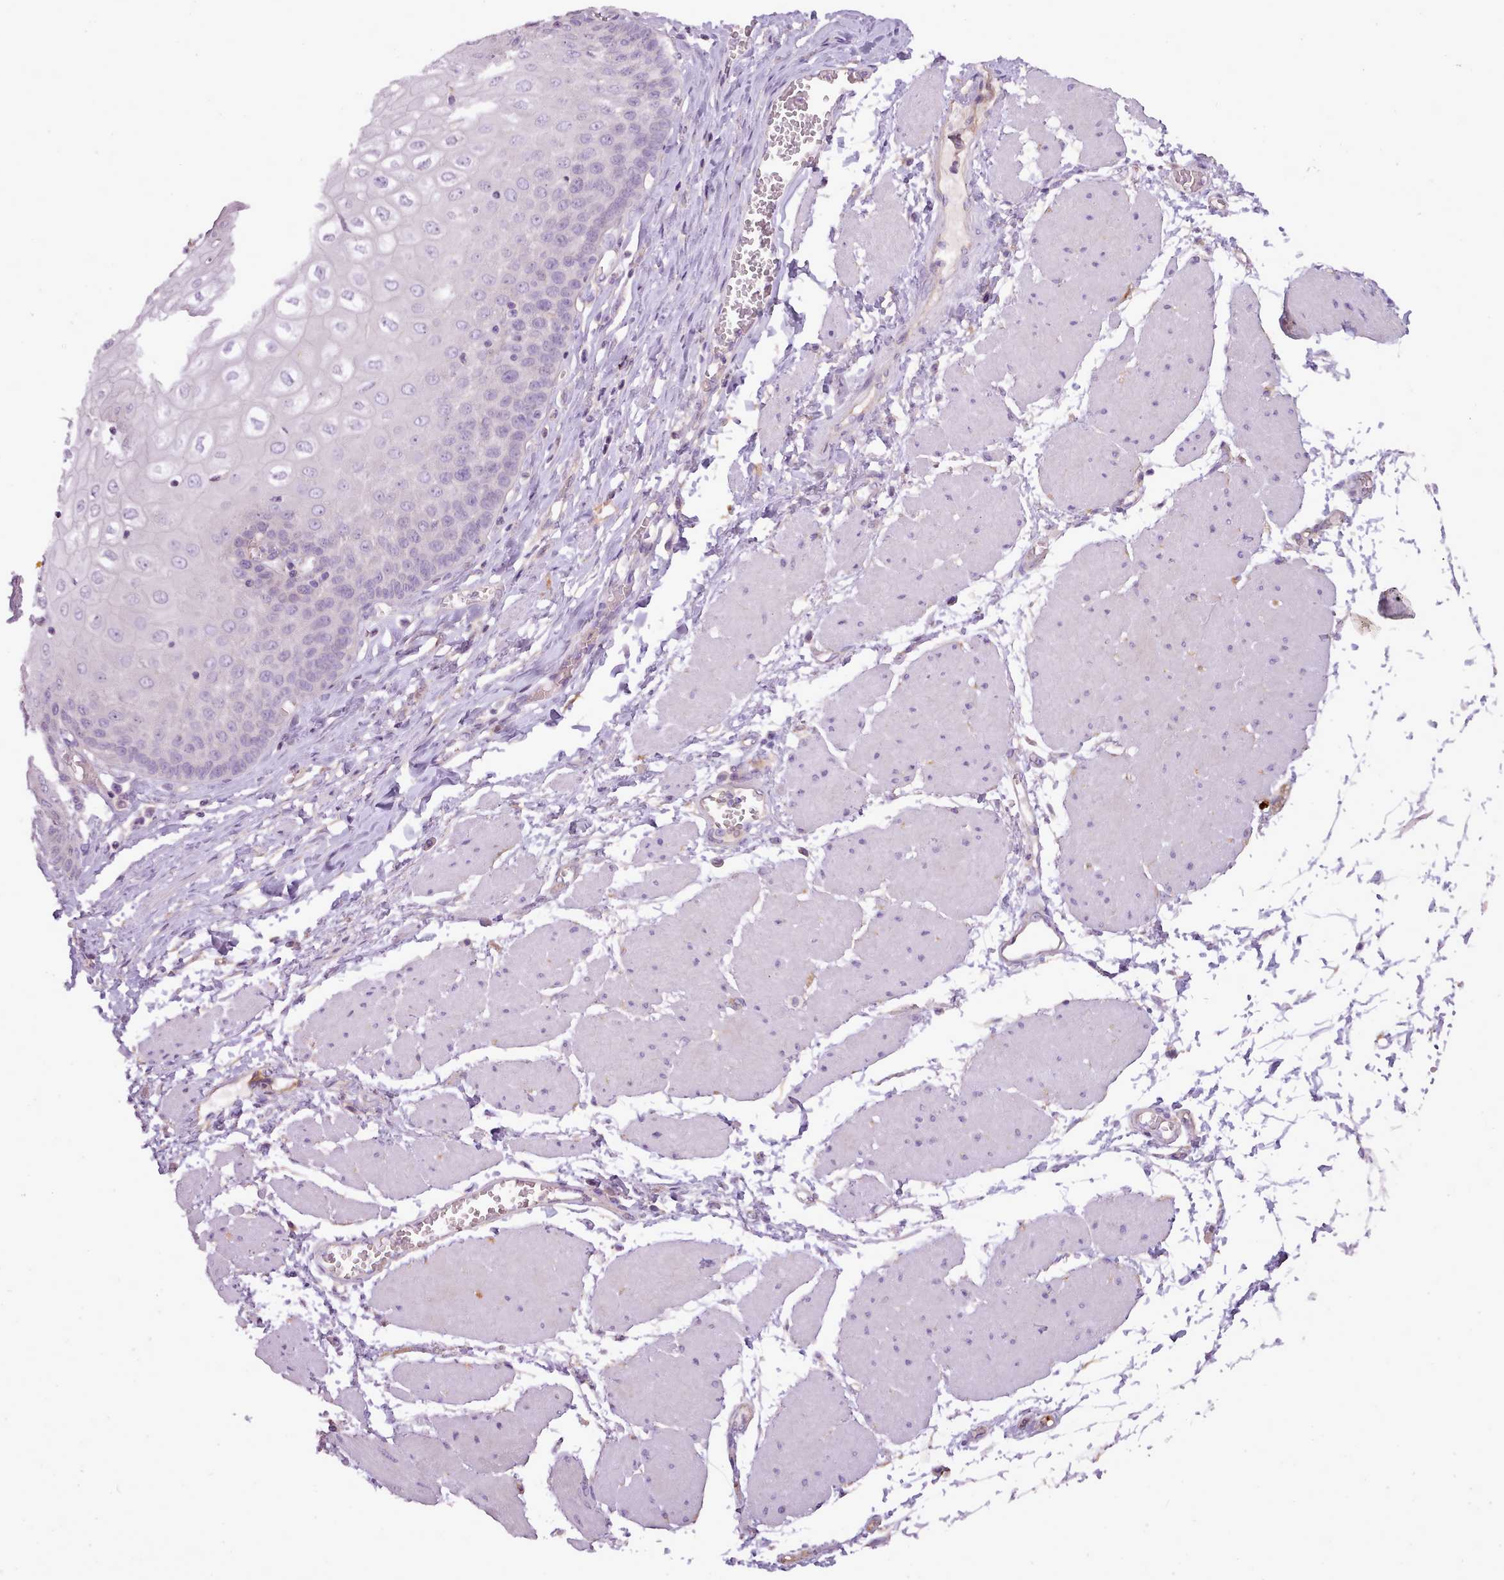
{"staining": {"intensity": "negative", "quantity": "none", "location": "none"}, "tissue": "esophagus", "cell_type": "Squamous epithelial cells", "image_type": "normal", "snomed": [{"axis": "morphology", "description": "Normal tissue, NOS"}, {"axis": "topography", "description": "Esophagus"}], "caption": "A photomicrograph of esophagus stained for a protein exhibits no brown staining in squamous epithelial cells.", "gene": "NTN4", "patient": {"sex": "male", "age": 60}}